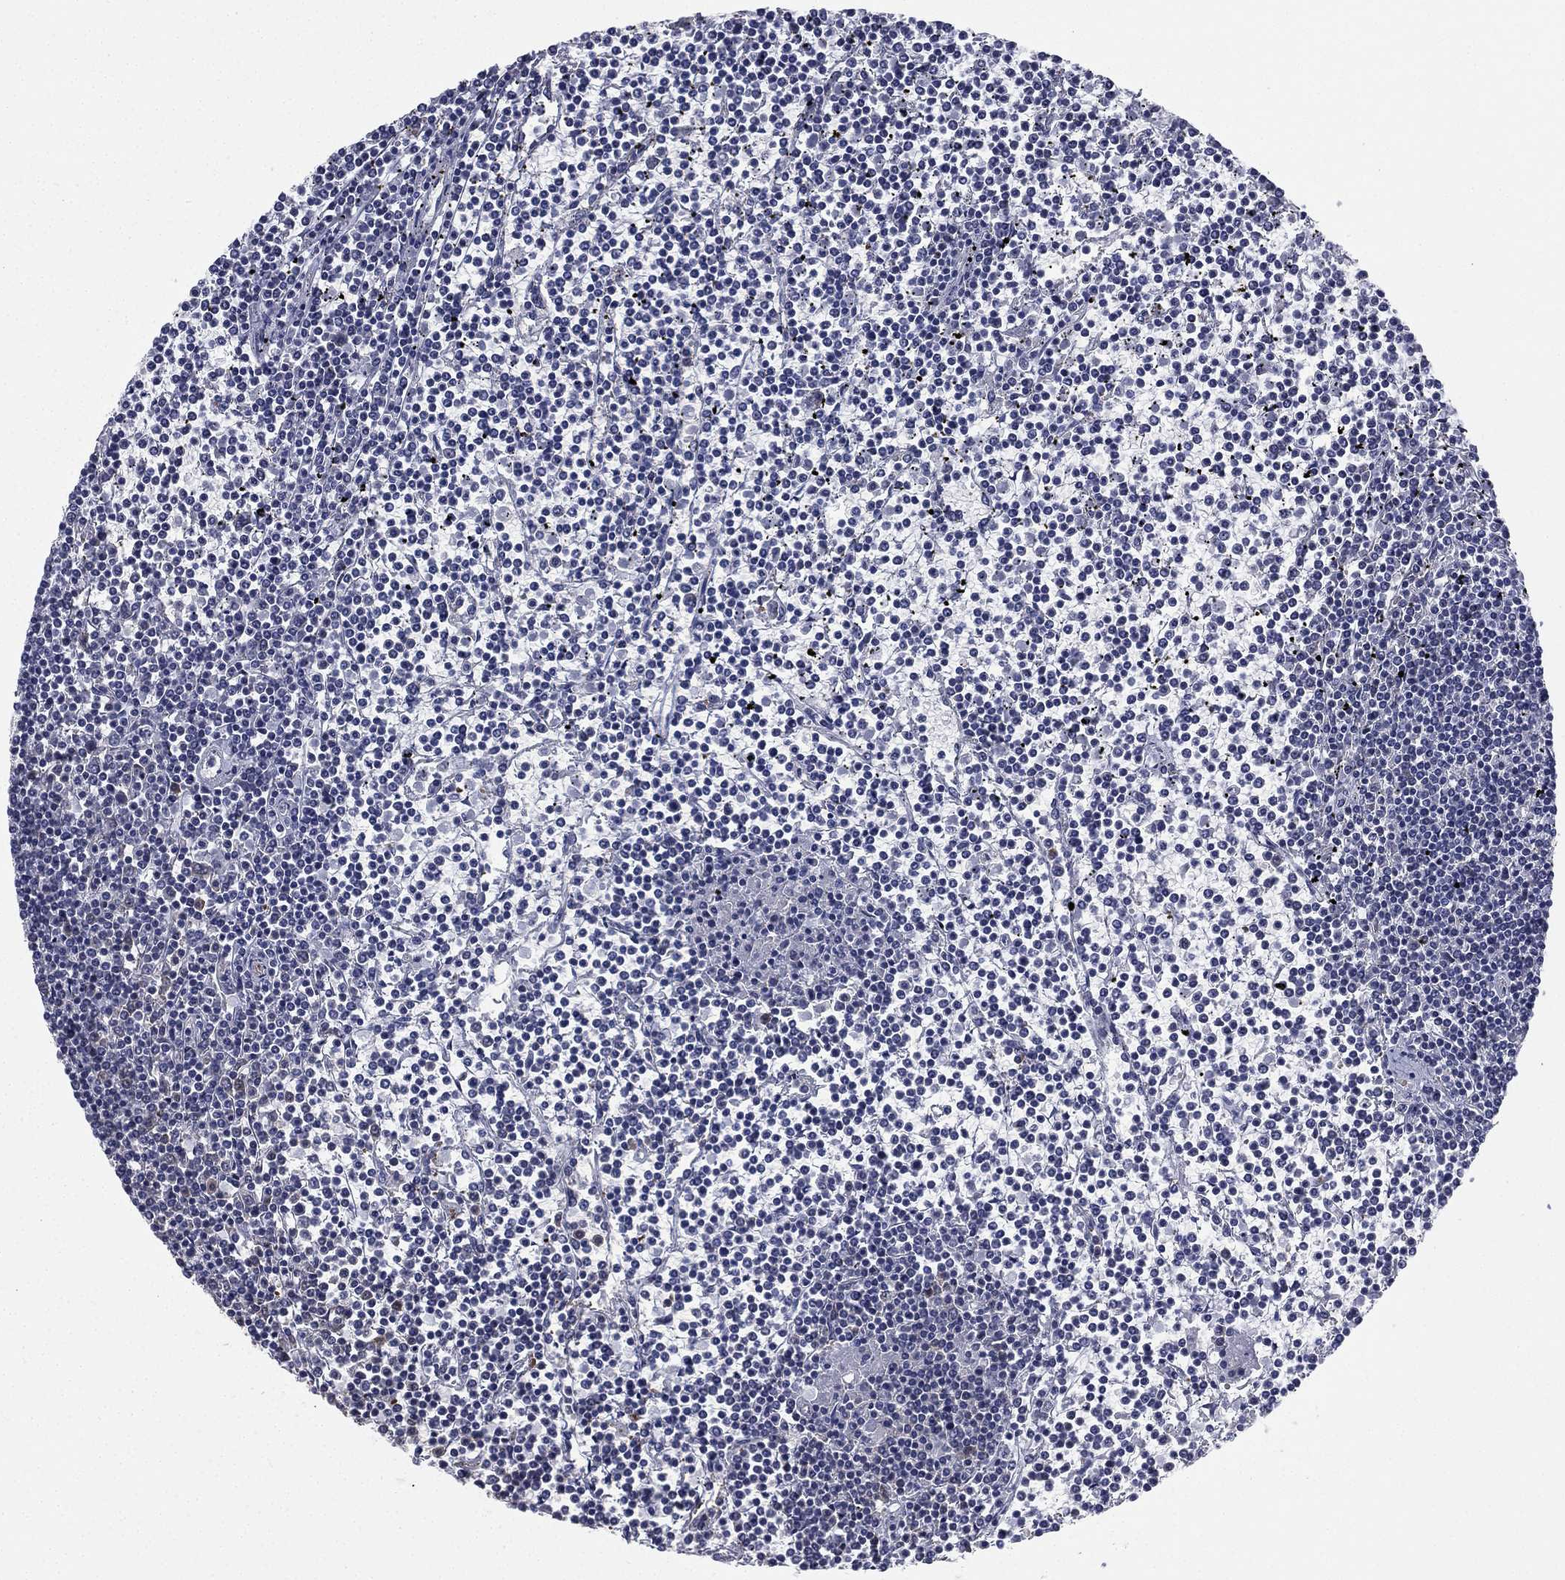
{"staining": {"intensity": "negative", "quantity": "none", "location": "none"}, "tissue": "lymphoma", "cell_type": "Tumor cells", "image_type": "cancer", "snomed": [{"axis": "morphology", "description": "Malignant lymphoma, non-Hodgkin's type, Low grade"}, {"axis": "topography", "description": "Spleen"}], "caption": "Tumor cells are negative for protein expression in human low-grade malignant lymphoma, non-Hodgkin's type.", "gene": "FARSA", "patient": {"sex": "female", "age": 19}}